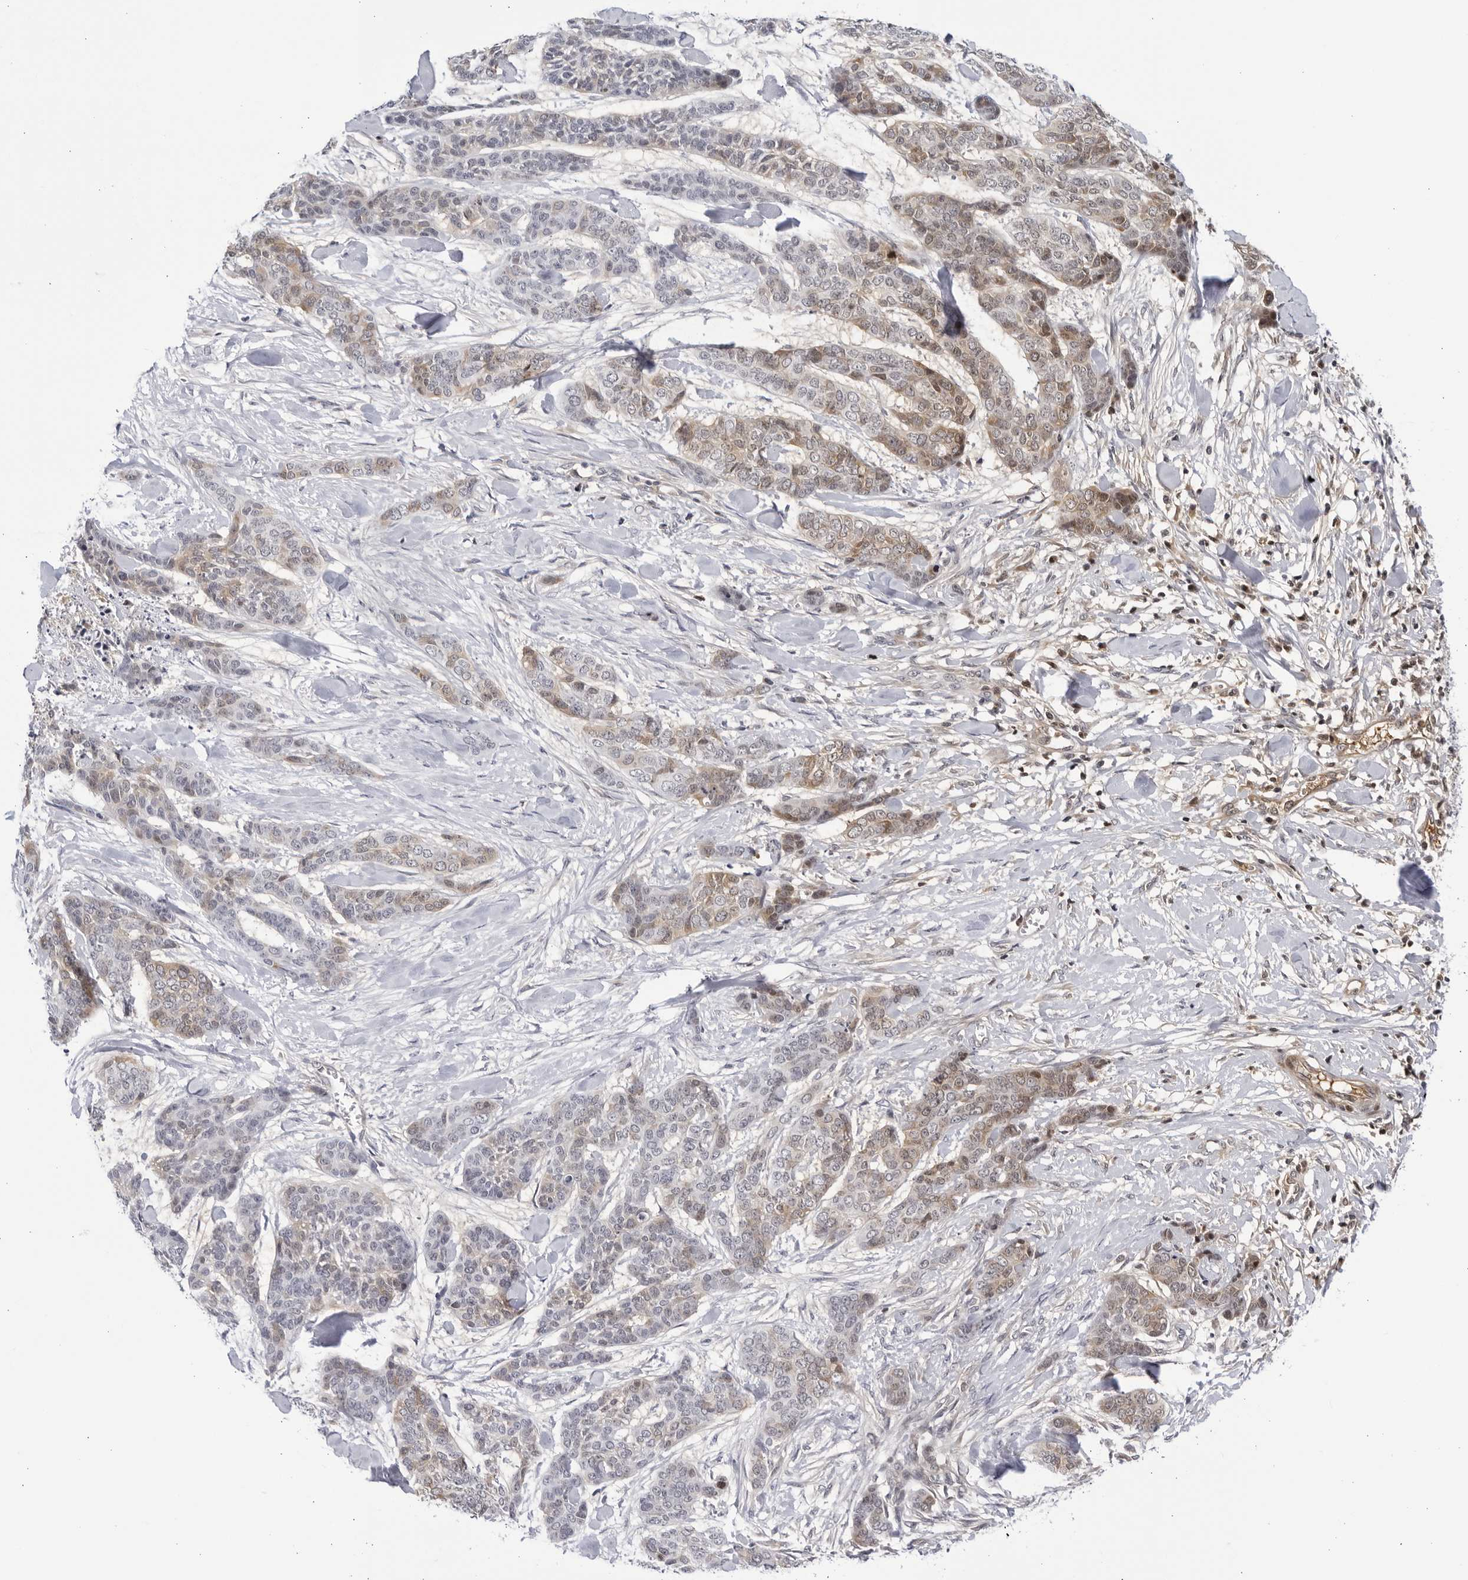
{"staining": {"intensity": "weak", "quantity": "25%-75%", "location": "cytoplasmic/membranous,nuclear"}, "tissue": "skin cancer", "cell_type": "Tumor cells", "image_type": "cancer", "snomed": [{"axis": "morphology", "description": "Basal cell carcinoma"}, {"axis": "topography", "description": "Skin"}], "caption": "DAB immunohistochemical staining of human skin basal cell carcinoma shows weak cytoplasmic/membranous and nuclear protein positivity in approximately 25%-75% of tumor cells.", "gene": "CNBD1", "patient": {"sex": "female", "age": 64}}